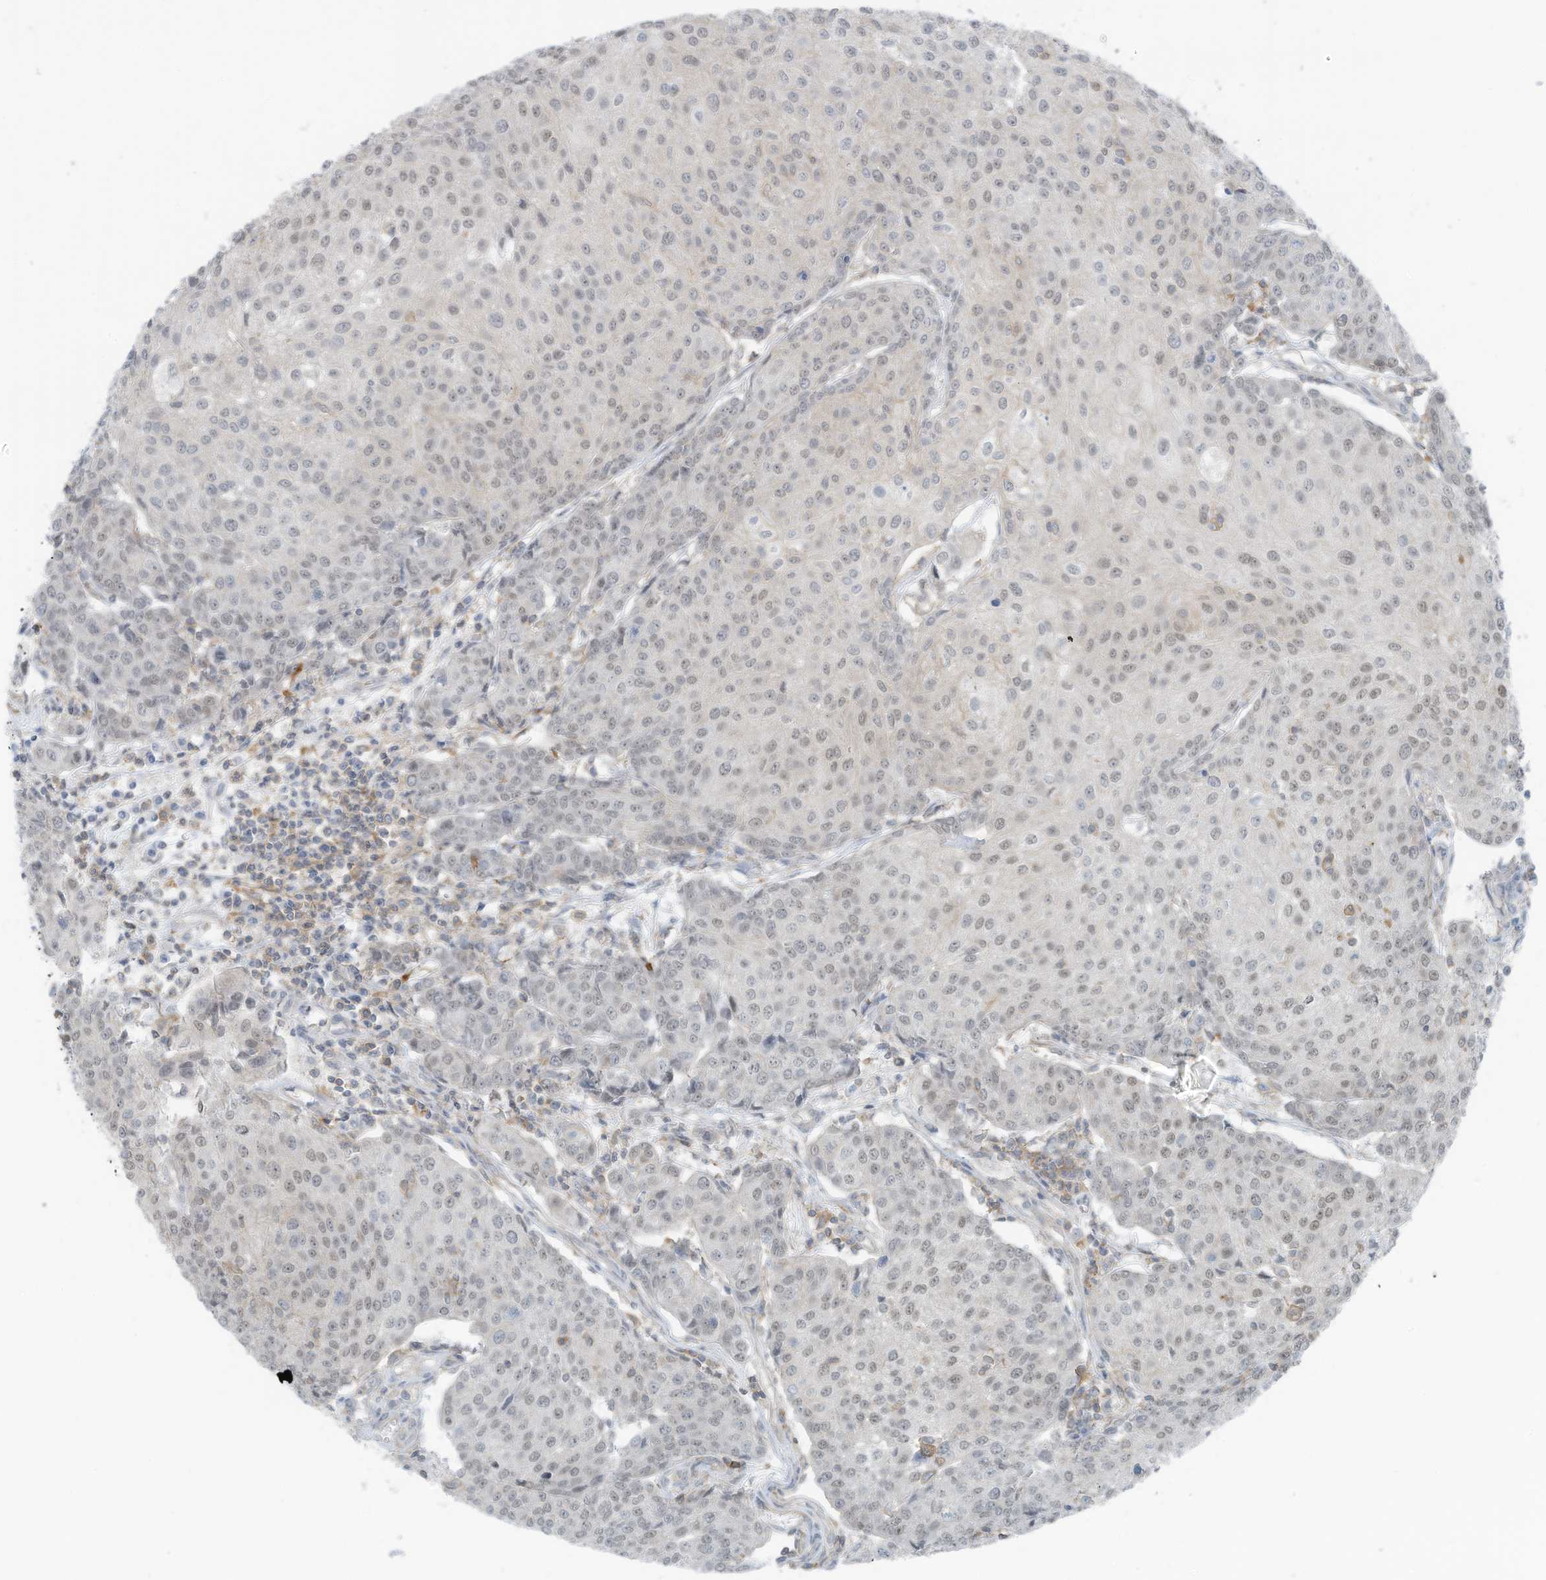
{"staining": {"intensity": "weak", "quantity": "25%-75%", "location": "nuclear"}, "tissue": "urothelial cancer", "cell_type": "Tumor cells", "image_type": "cancer", "snomed": [{"axis": "morphology", "description": "Urothelial carcinoma, High grade"}, {"axis": "topography", "description": "Urinary bladder"}], "caption": "Weak nuclear protein expression is seen in approximately 25%-75% of tumor cells in urothelial cancer.", "gene": "ZNF846", "patient": {"sex": "female", "age": 85}}